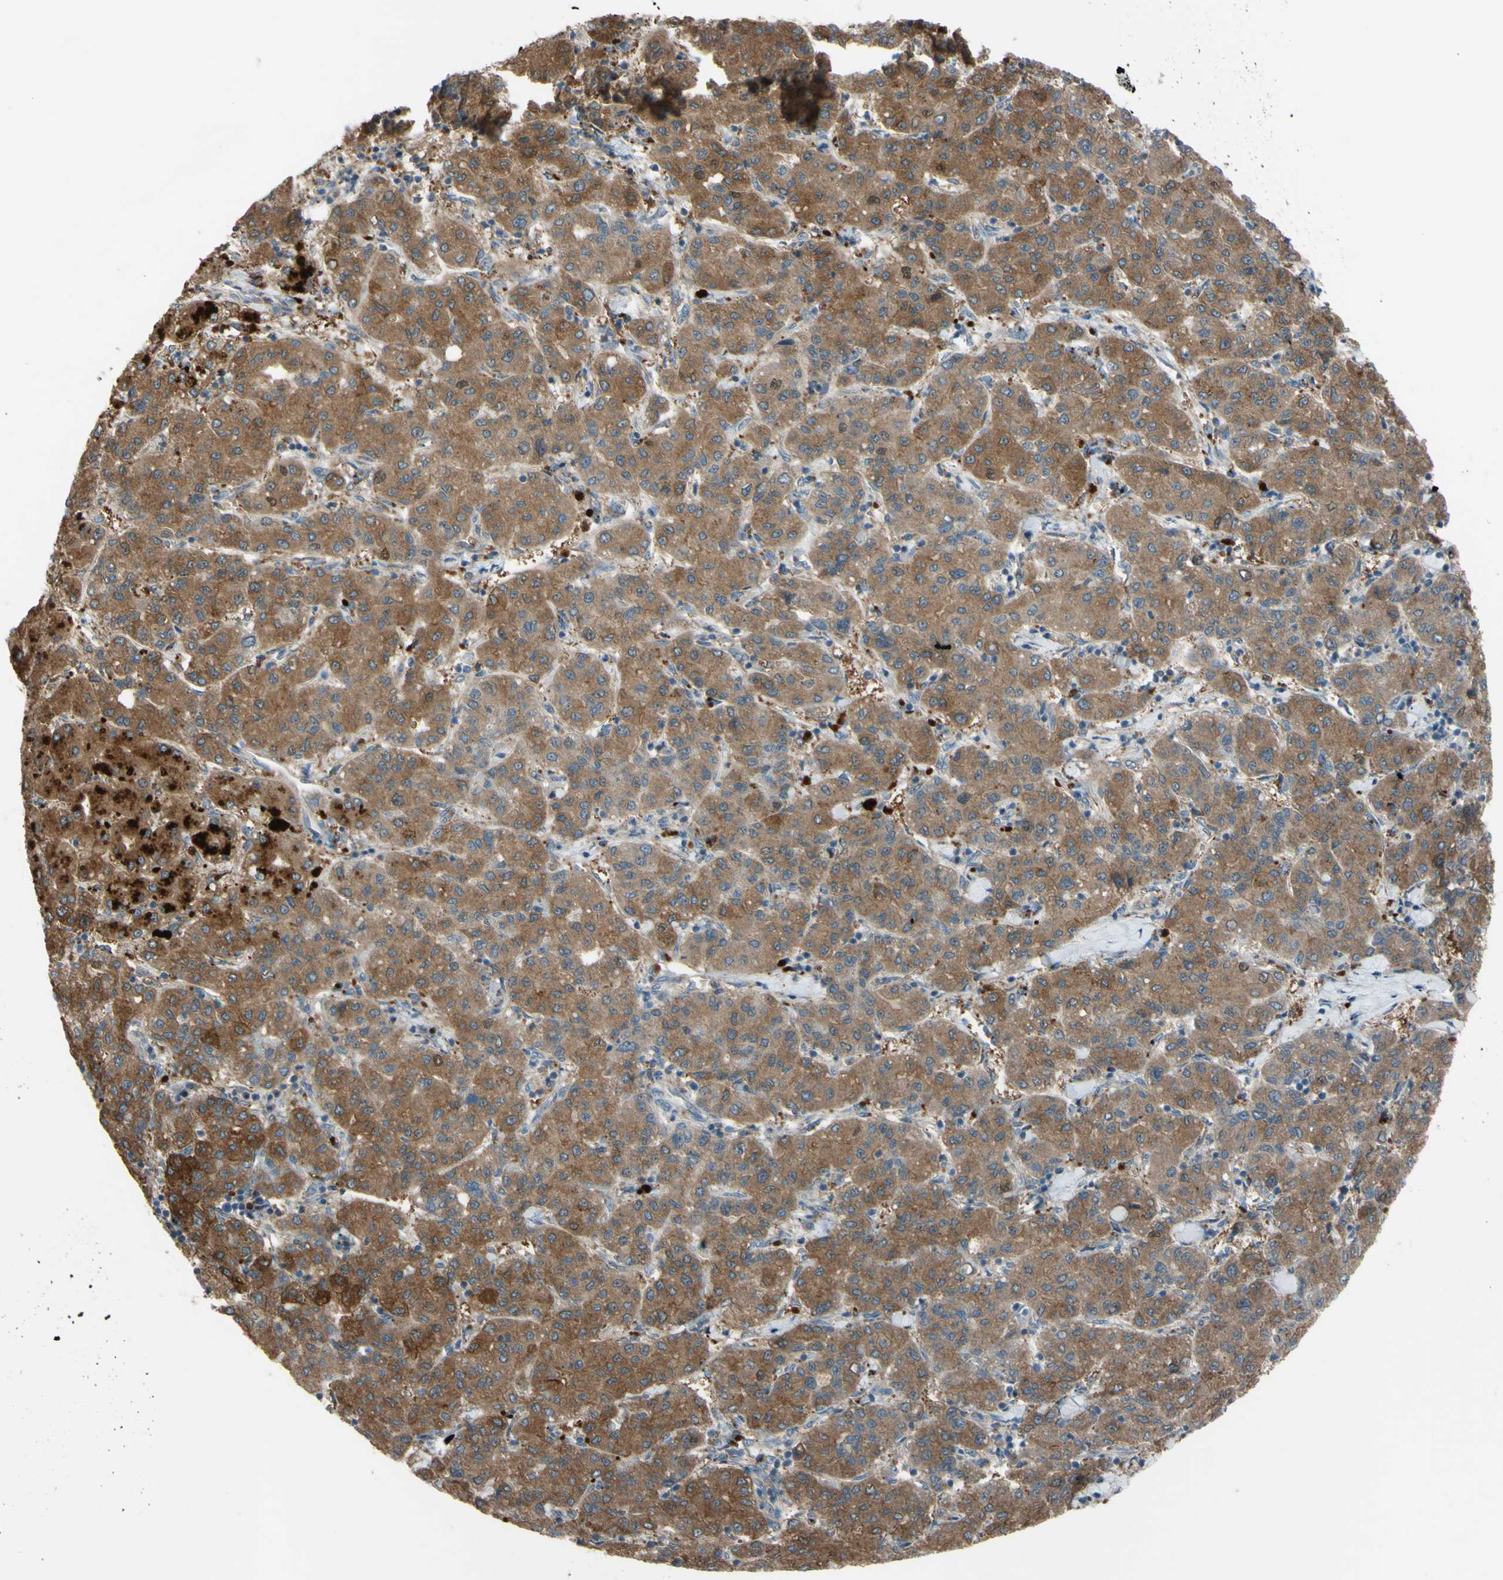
{"staining": {"intensity": "strong", "quantity": ">75%", "location": "cytoplasmic/membranous"}, "tissue": "liver cancer", "cell_type": "Tumor cells", "image_type": "cancer", "snomed": [{"axis": "morphology", "description": "Carcinoma, Hepatocellular, NOS"}, {"axis": "topography", "description": "Liver"}], "caption": "A brown stain labels strong cytoplasmic/membranous staining of a protein in liver cancer (hepatocellular carcinoma) tumor cells.", "gene": "AFP", "patient": {"sex": "male", "age": 65}}